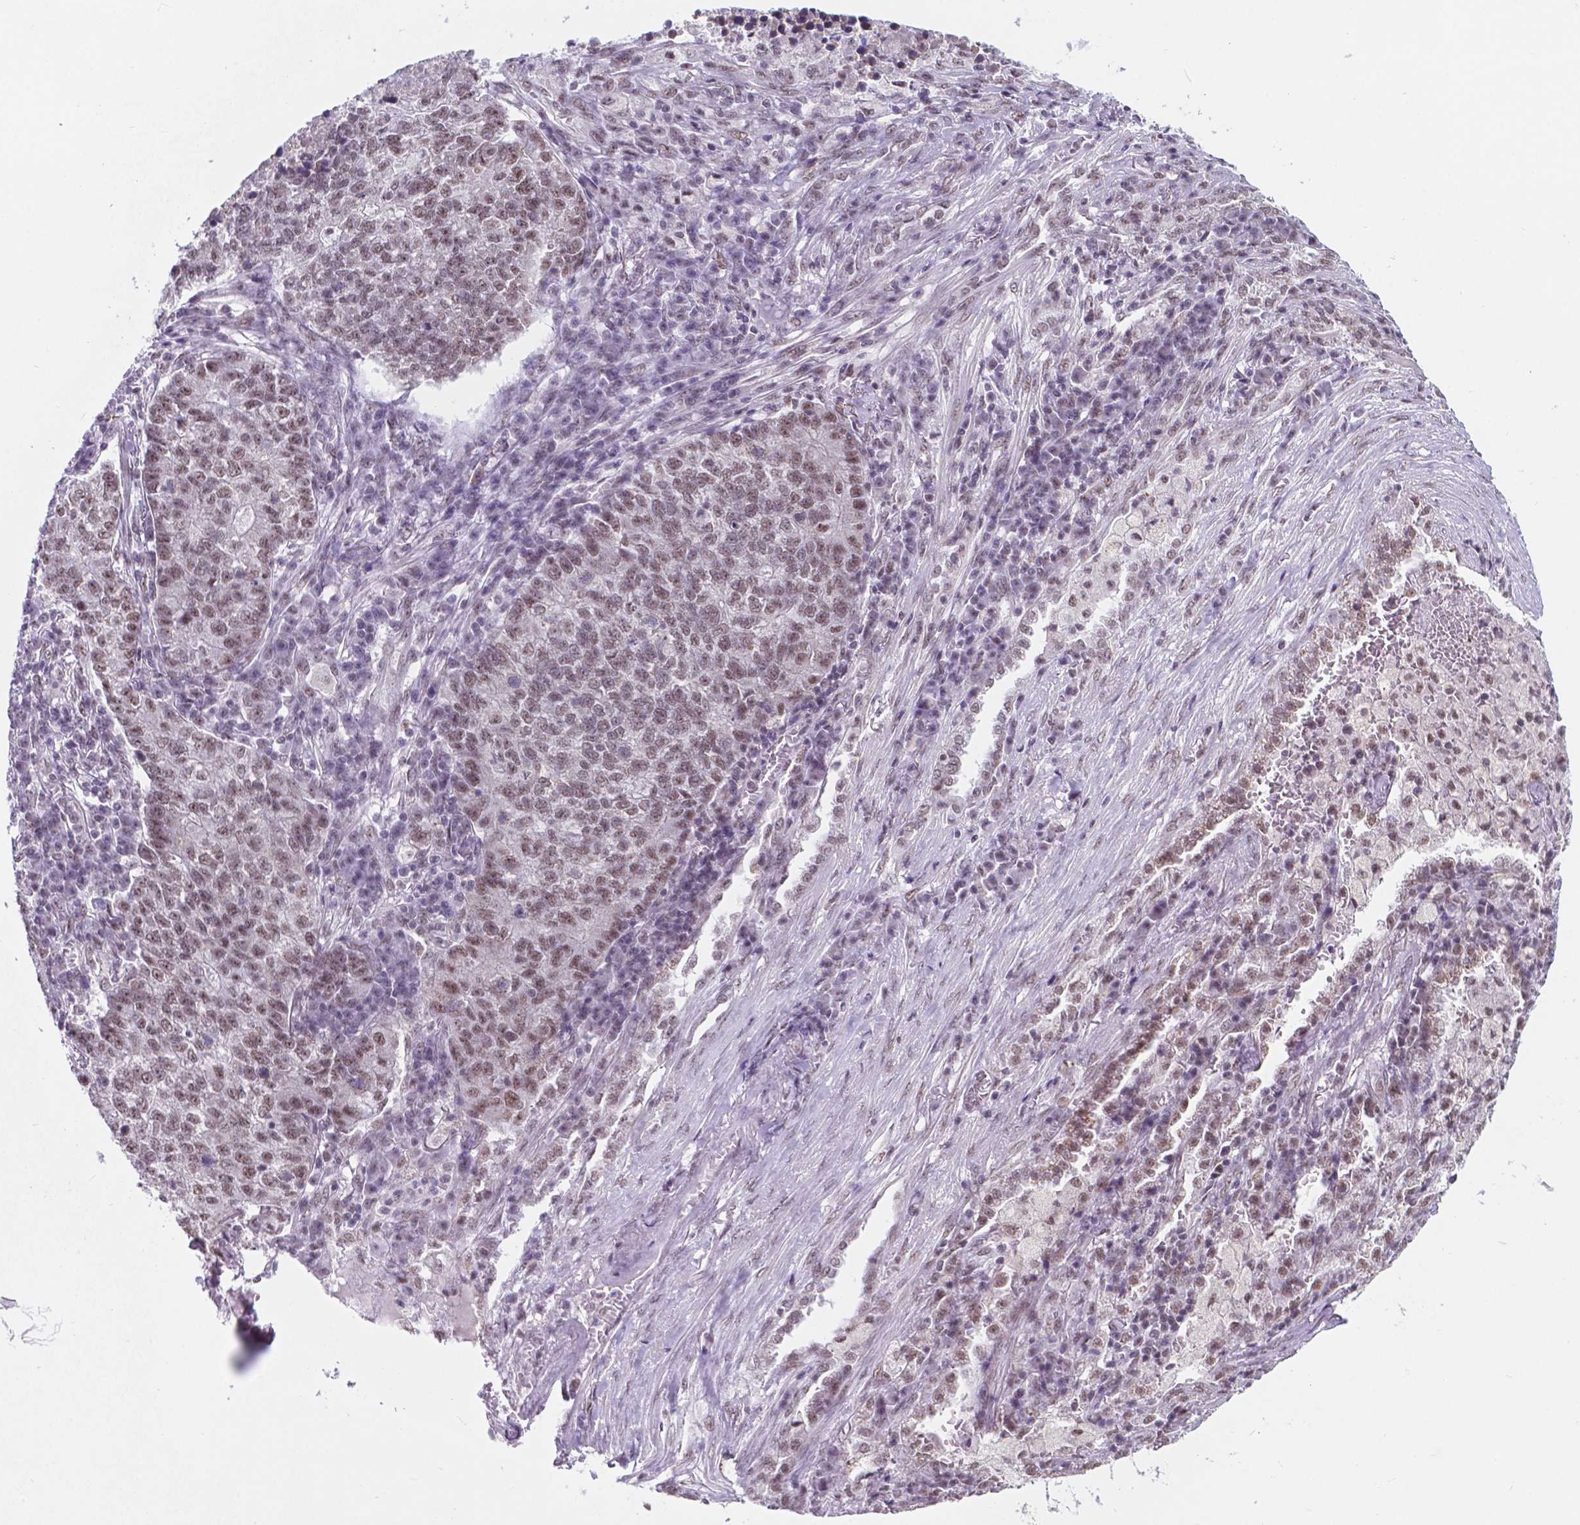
{"staining": {"intensity": "weak", "quantity": "25%-75%", "location": "nuclear"}, "tissue": "lung cancer", "cell_type": "Tumor cells", "image_type": "cancer", "snomed": [{"axis": "morphology", "description": "Adenocarcinoma, NOS"}, {"axis": "topography", "description": "Lung"}], "caption": "Immunohistochemistry (IHC) histopathology image of lung cancer stained for a protein (brown), which exhibits low levels of weak nuclear staining in about 25%-75% of tumor cells.", "gene": "BCAS2", "patient": {"sex": "male", "age": 57}}